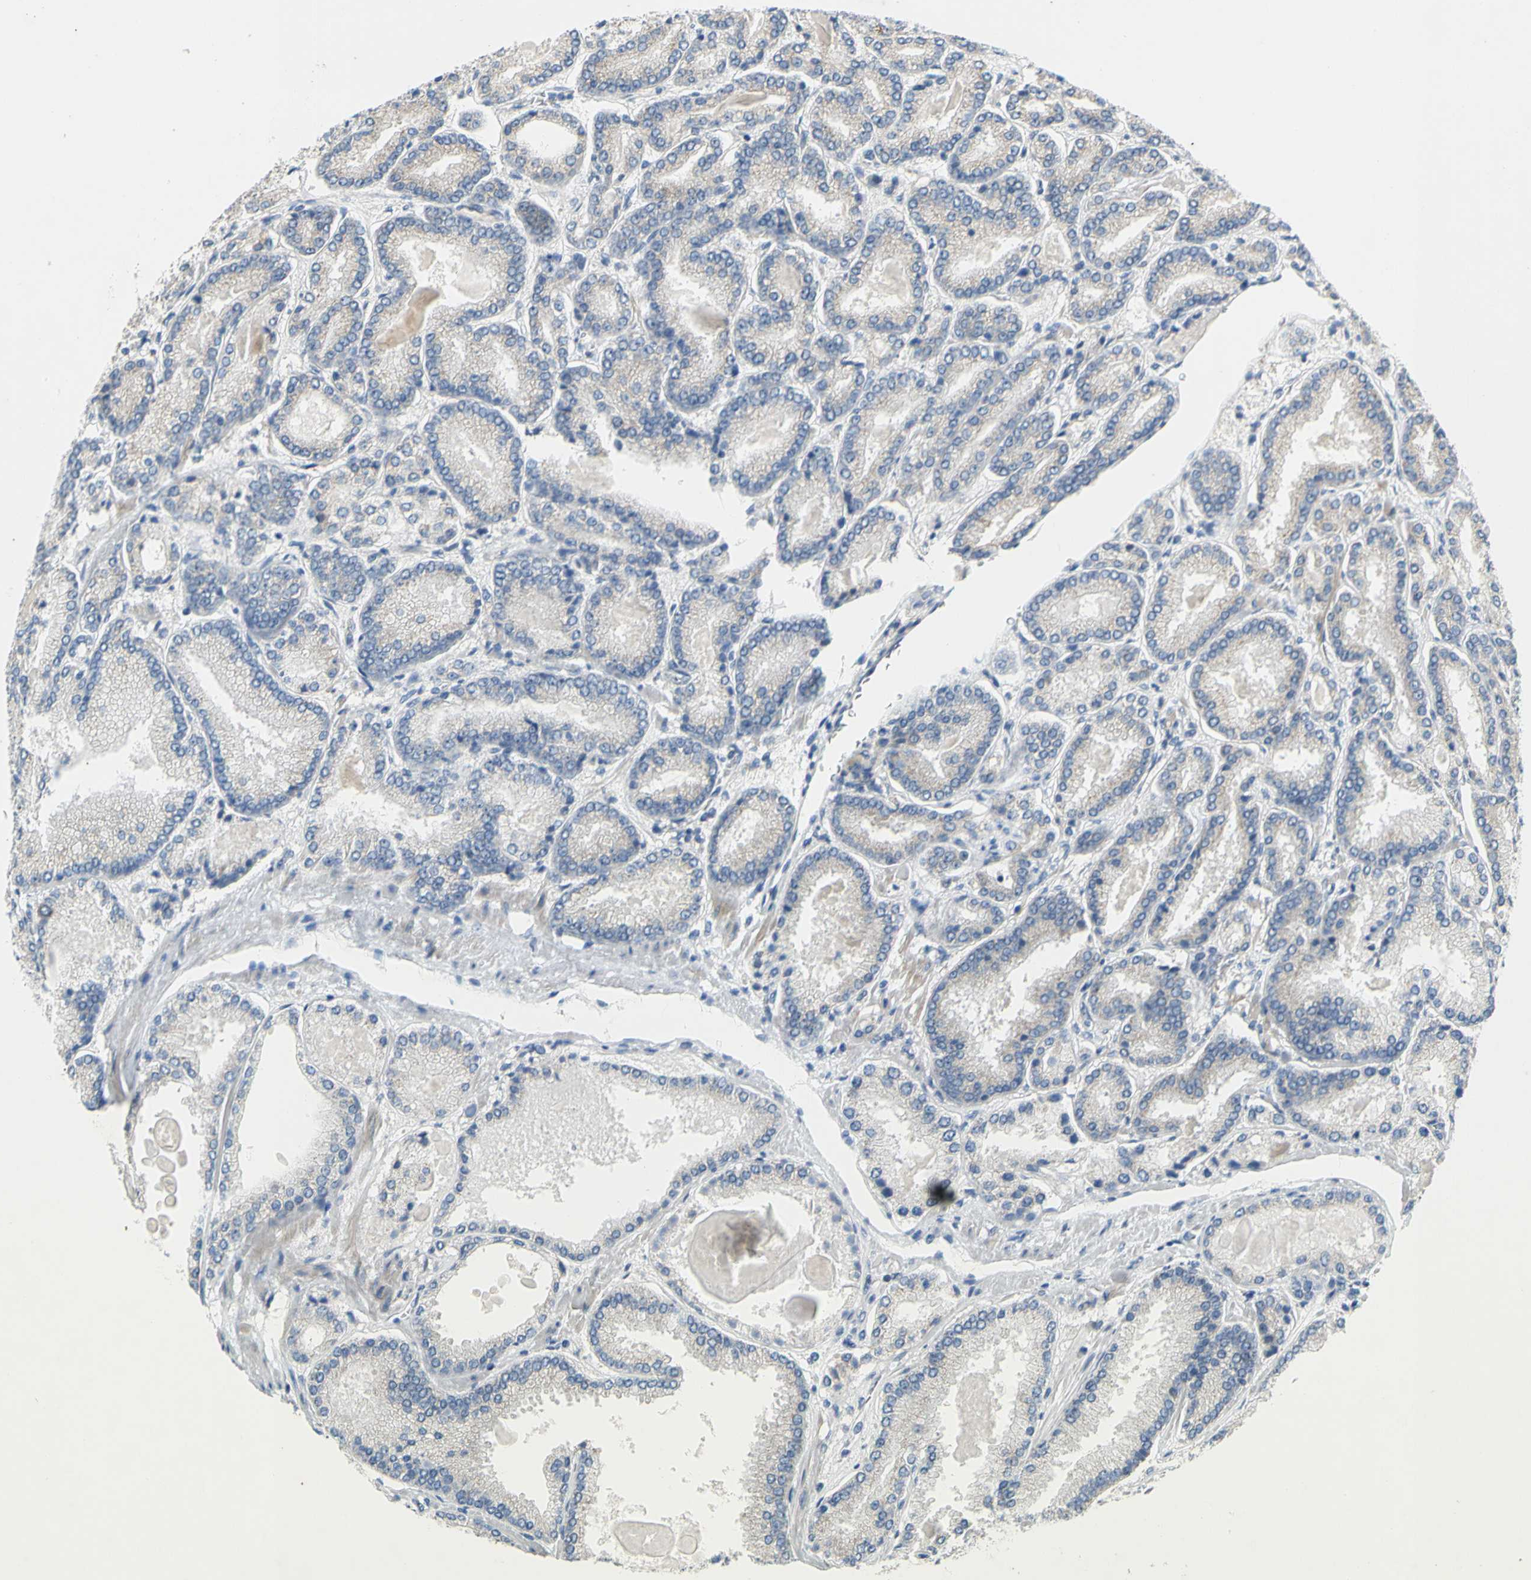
{"staining": {"intensity": "weak", "quantity": ">75%", "location": "cytoplasmic/membranous"}, "tissue": "prostate cancer", "cell_type": "Tumor cells", "image_type": "cancer", "snomed": [{"axis": "morphology", "description": "Adenocarcinoma, Low grade"}, {"axis": "topography", "description": "Prostate"}], "caption": "There is low levels of weak cytoplasmic/membranous staining in tumor cells of prostate low-grade adenocarcinoma, as demonstrated by immunohistochemical staining (brown color).", "gene": "CCNB2", "patient": {"sex": "male", "age": 59}}